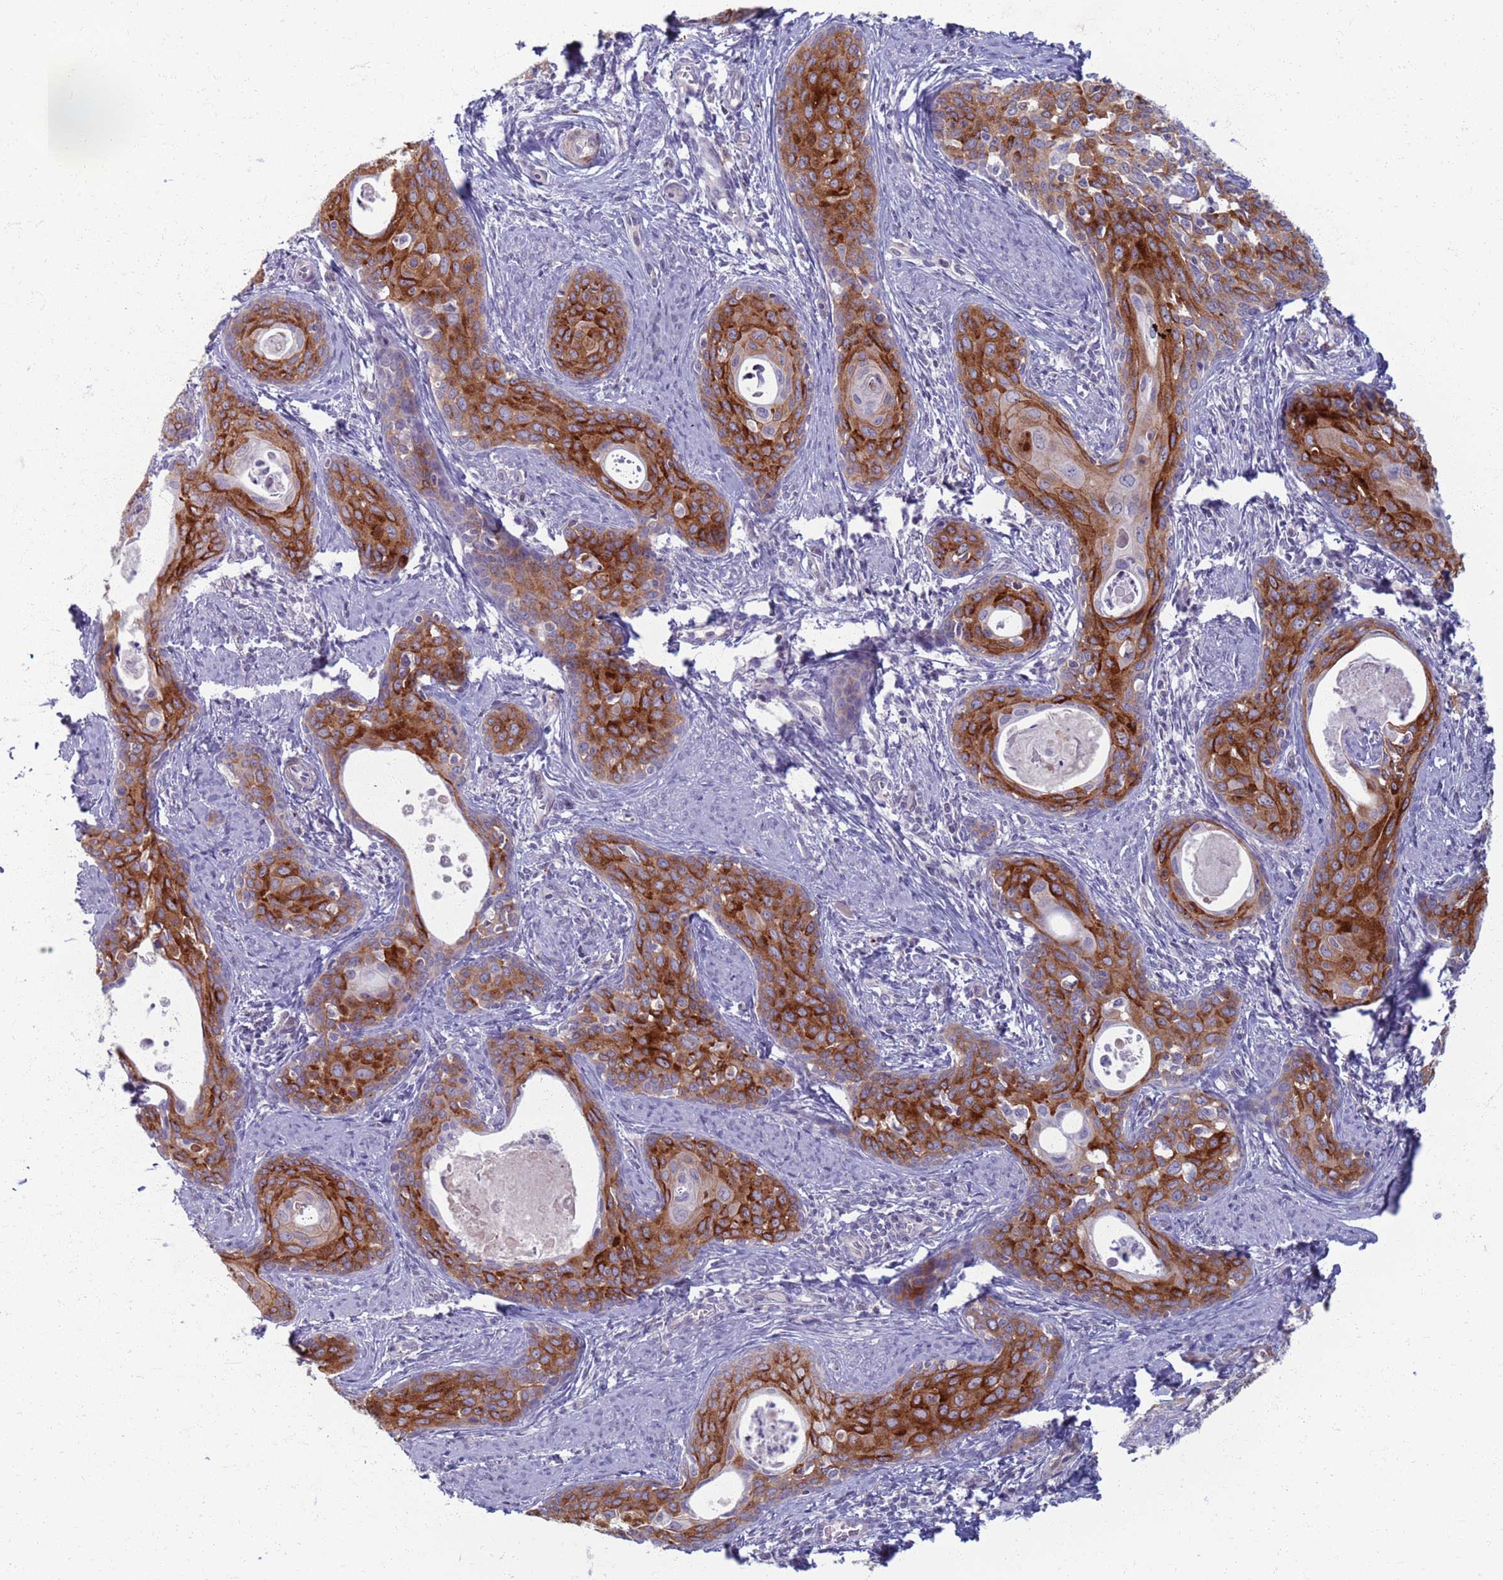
{"staining": {"intensity": "moderate", "quantity": ">75%", "location": "cytoplasmic/membranous"}, "tissue": "cervical cancer", "cell_type": "Tumor cells", "image_type": "cancer", "snomed": [{"axis": "morphology", "description": "Squamous cell carcinoma, NOS"}, {"axis": "topography", "description": "Cervix"}], "caption": "Immunohistochemical staining of squamous cell carcinoma (cervical) demonstrates medium levels of moderate cytoplasmic/membranous protein staining in about >75% of tumor cells.", "gene": "CLCA2", "patient": {"sex": "female", "age": 46}}